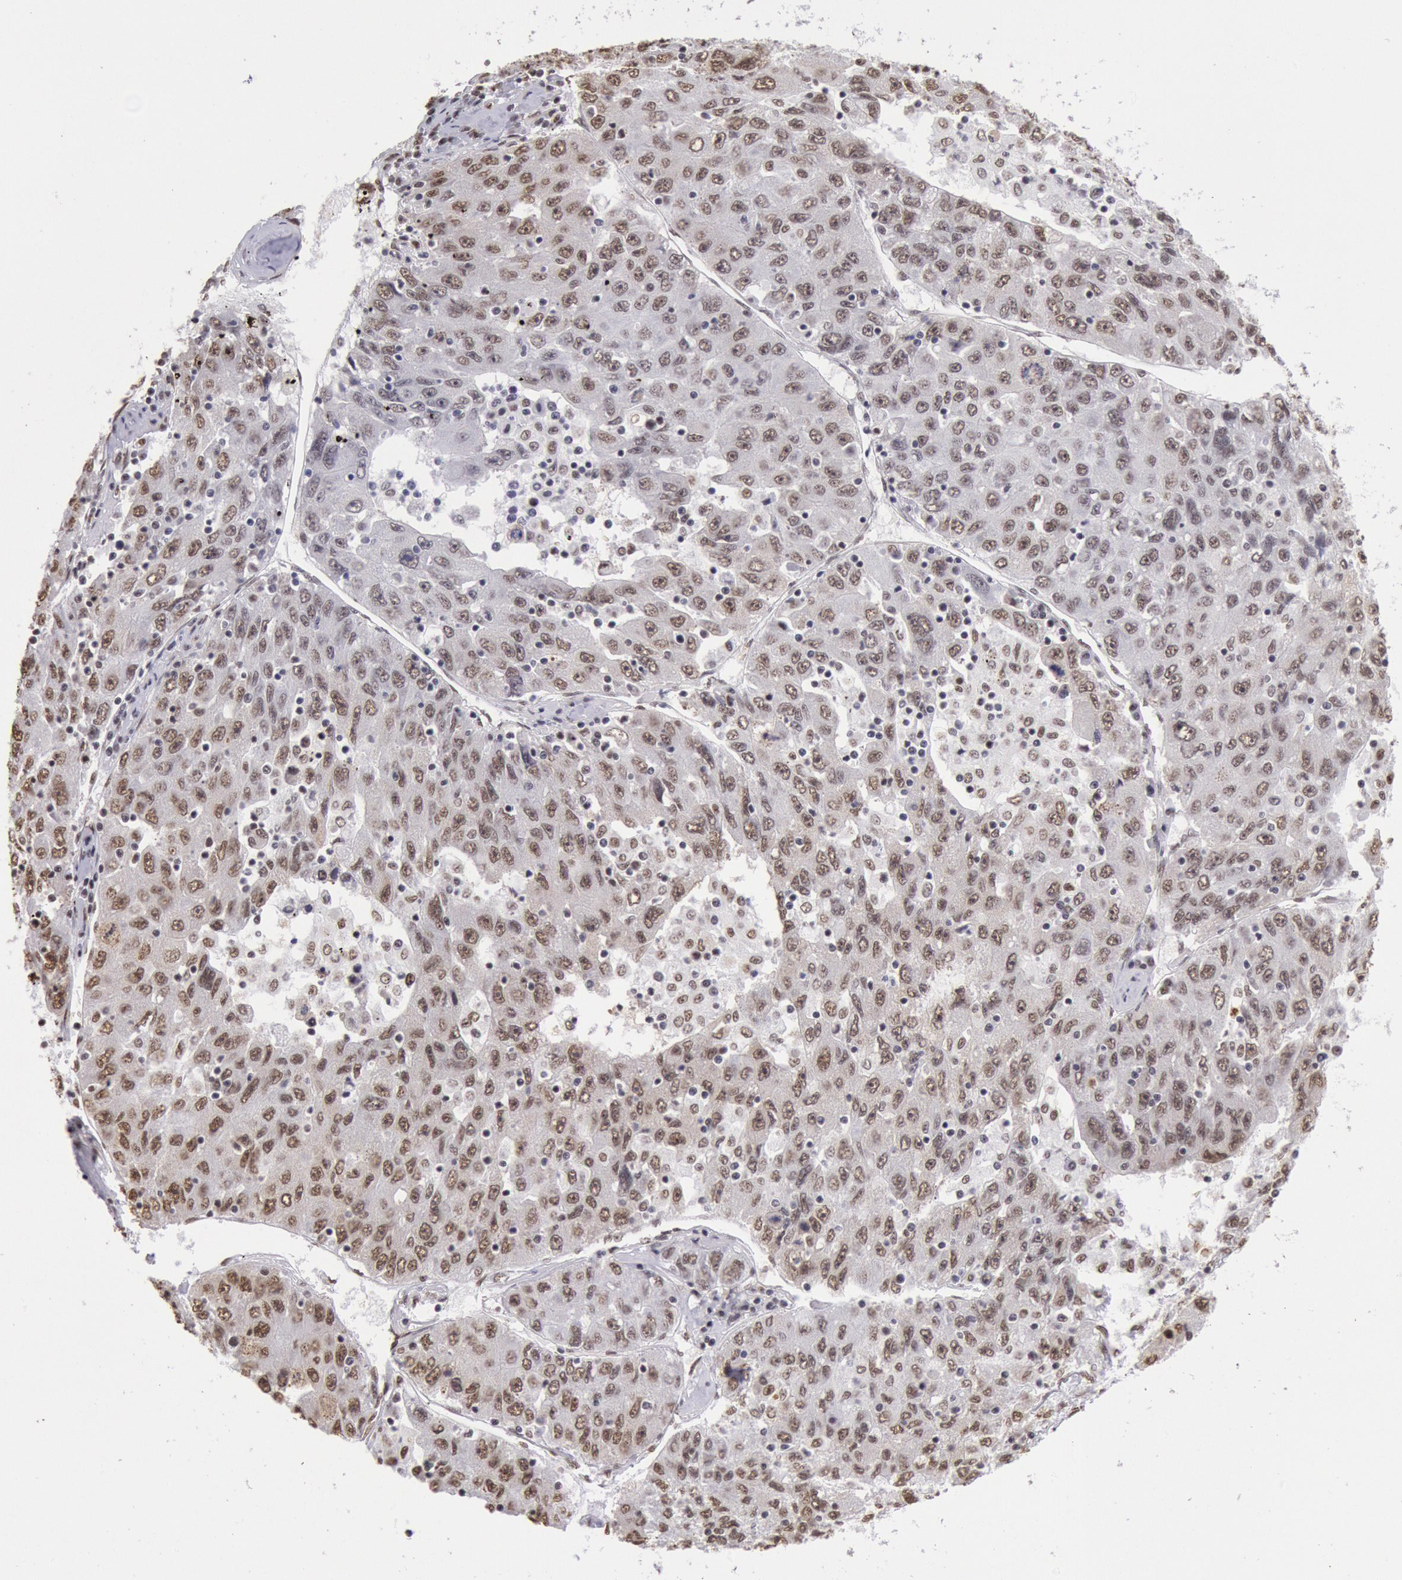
{"staining": {"intensity": "moderate", "quantity": ">75%", "location": "nuclear"}, "tissue": "liver cancer", "cell_type": "Tumor cells", "image_type": "cancer", "snomed": [{"axis": "morphology", "description": "Carcinoma, Hepatocellular, NOS"}, {"axis": "topography", "description": "Liver"}], "caption": "Immunohistochemistry (IHC) of human liver hepatocellular carcinoma demonstrates medium levels of moderate nuclear positivity in approximately >75% of tumor cells.", "gene": "SNRPD3", "patient": {"sex": "male", "age": 49}}